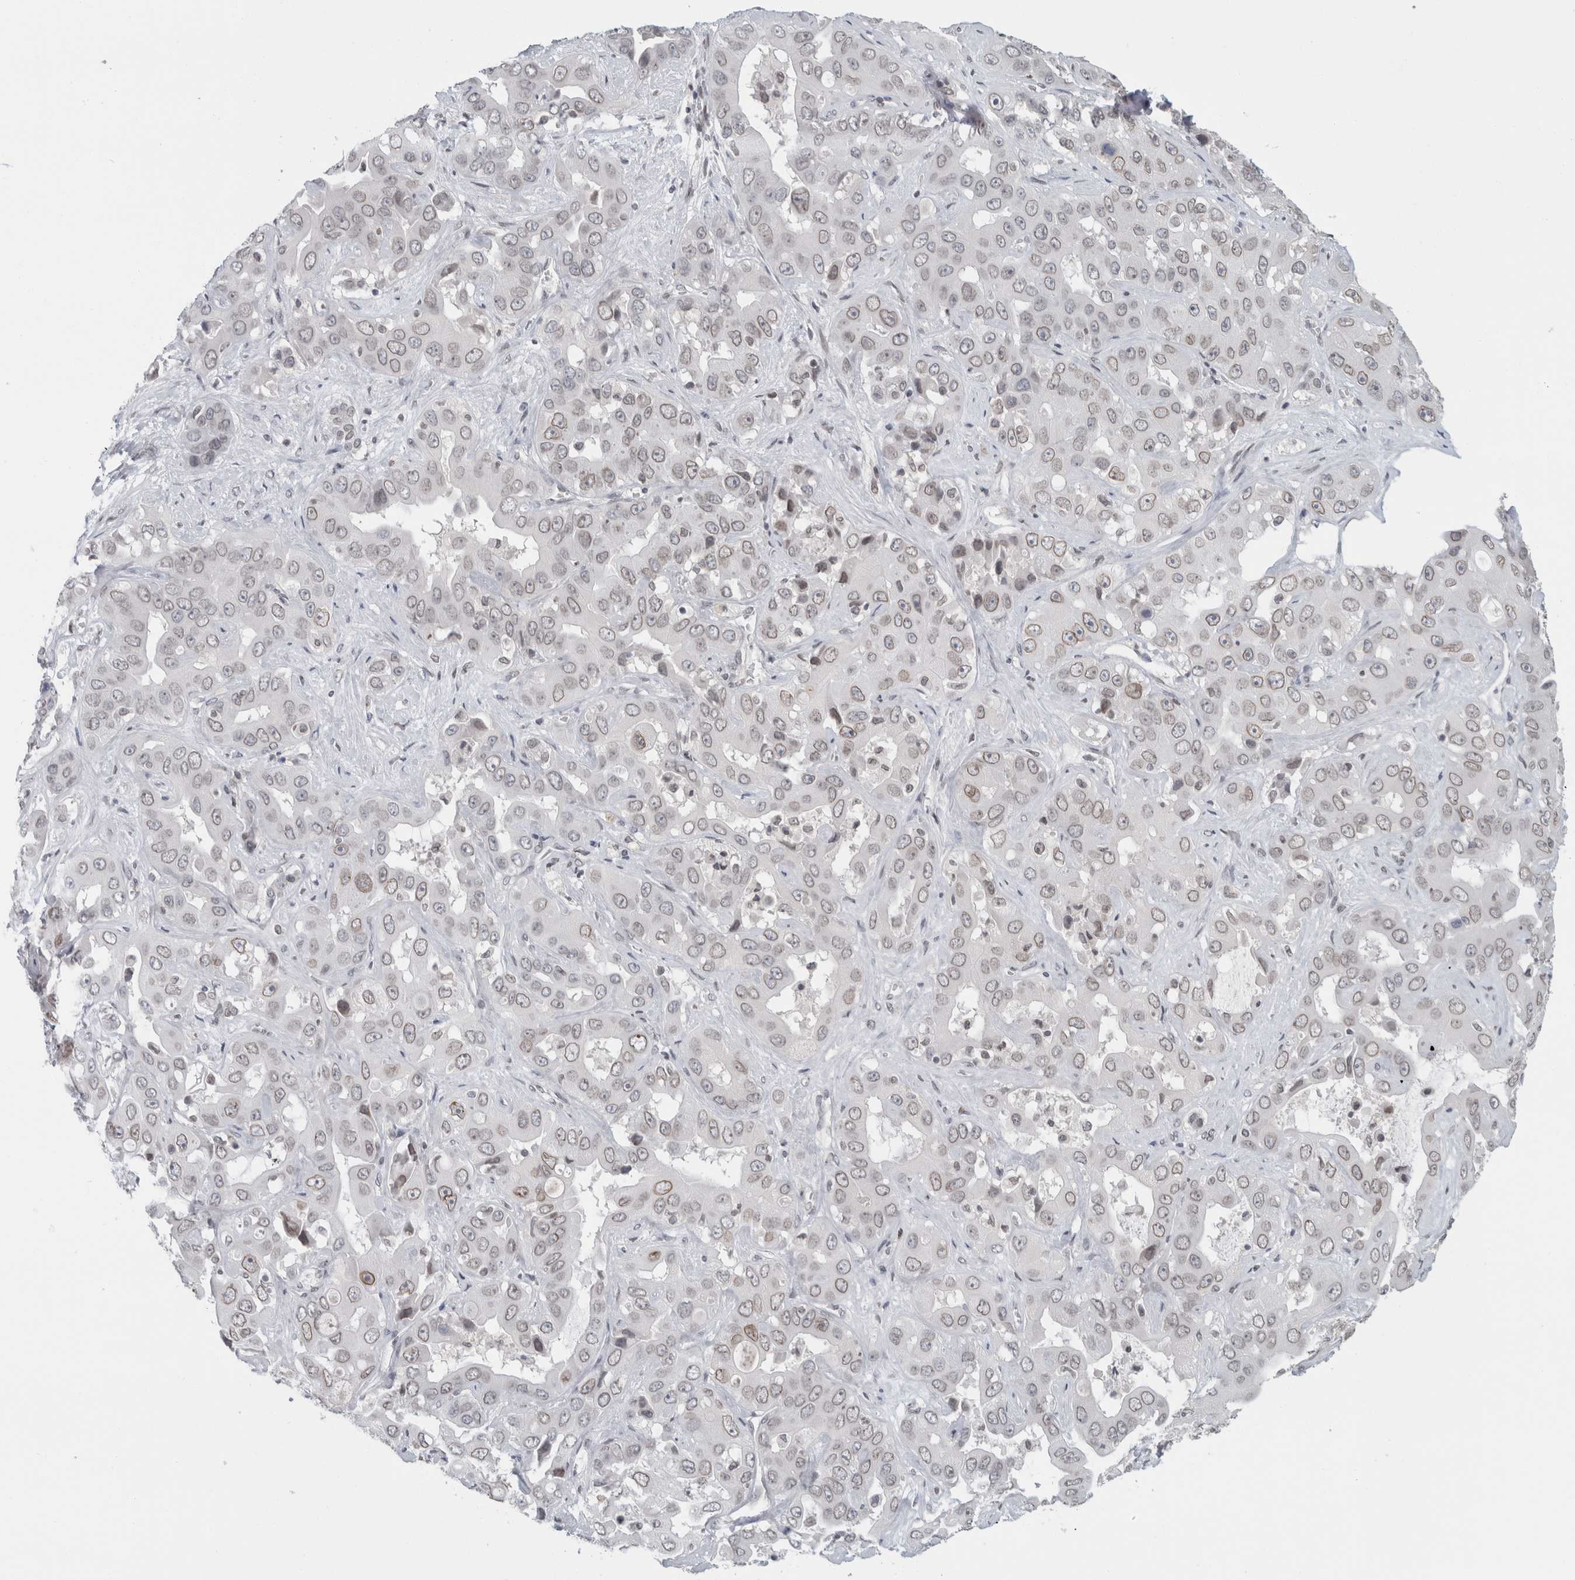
{"staining": {"intensity": "weak", "quantity": ">75%", "location": "cytoplasmic/membranous,nuclear"}, "tissue": "liver cancer", "cell_type": "Tumor cells", "image_type": "cancer", "snomed": [{"axis": "morphology", "description": "Cholangiocarcinoma"}, {"axis": "topography", "description": "Liver"}], "caption": "Cholangiocarcinoma (liver) tissue exhibits weak cytoplasmic/membranous and nuclear expression in about >75% of tumor cells (DAB = brown stain, brightfield microscopy at high magnification).", "gene": "ZNF770", "patient": {"sex": "female", "age": 52}}